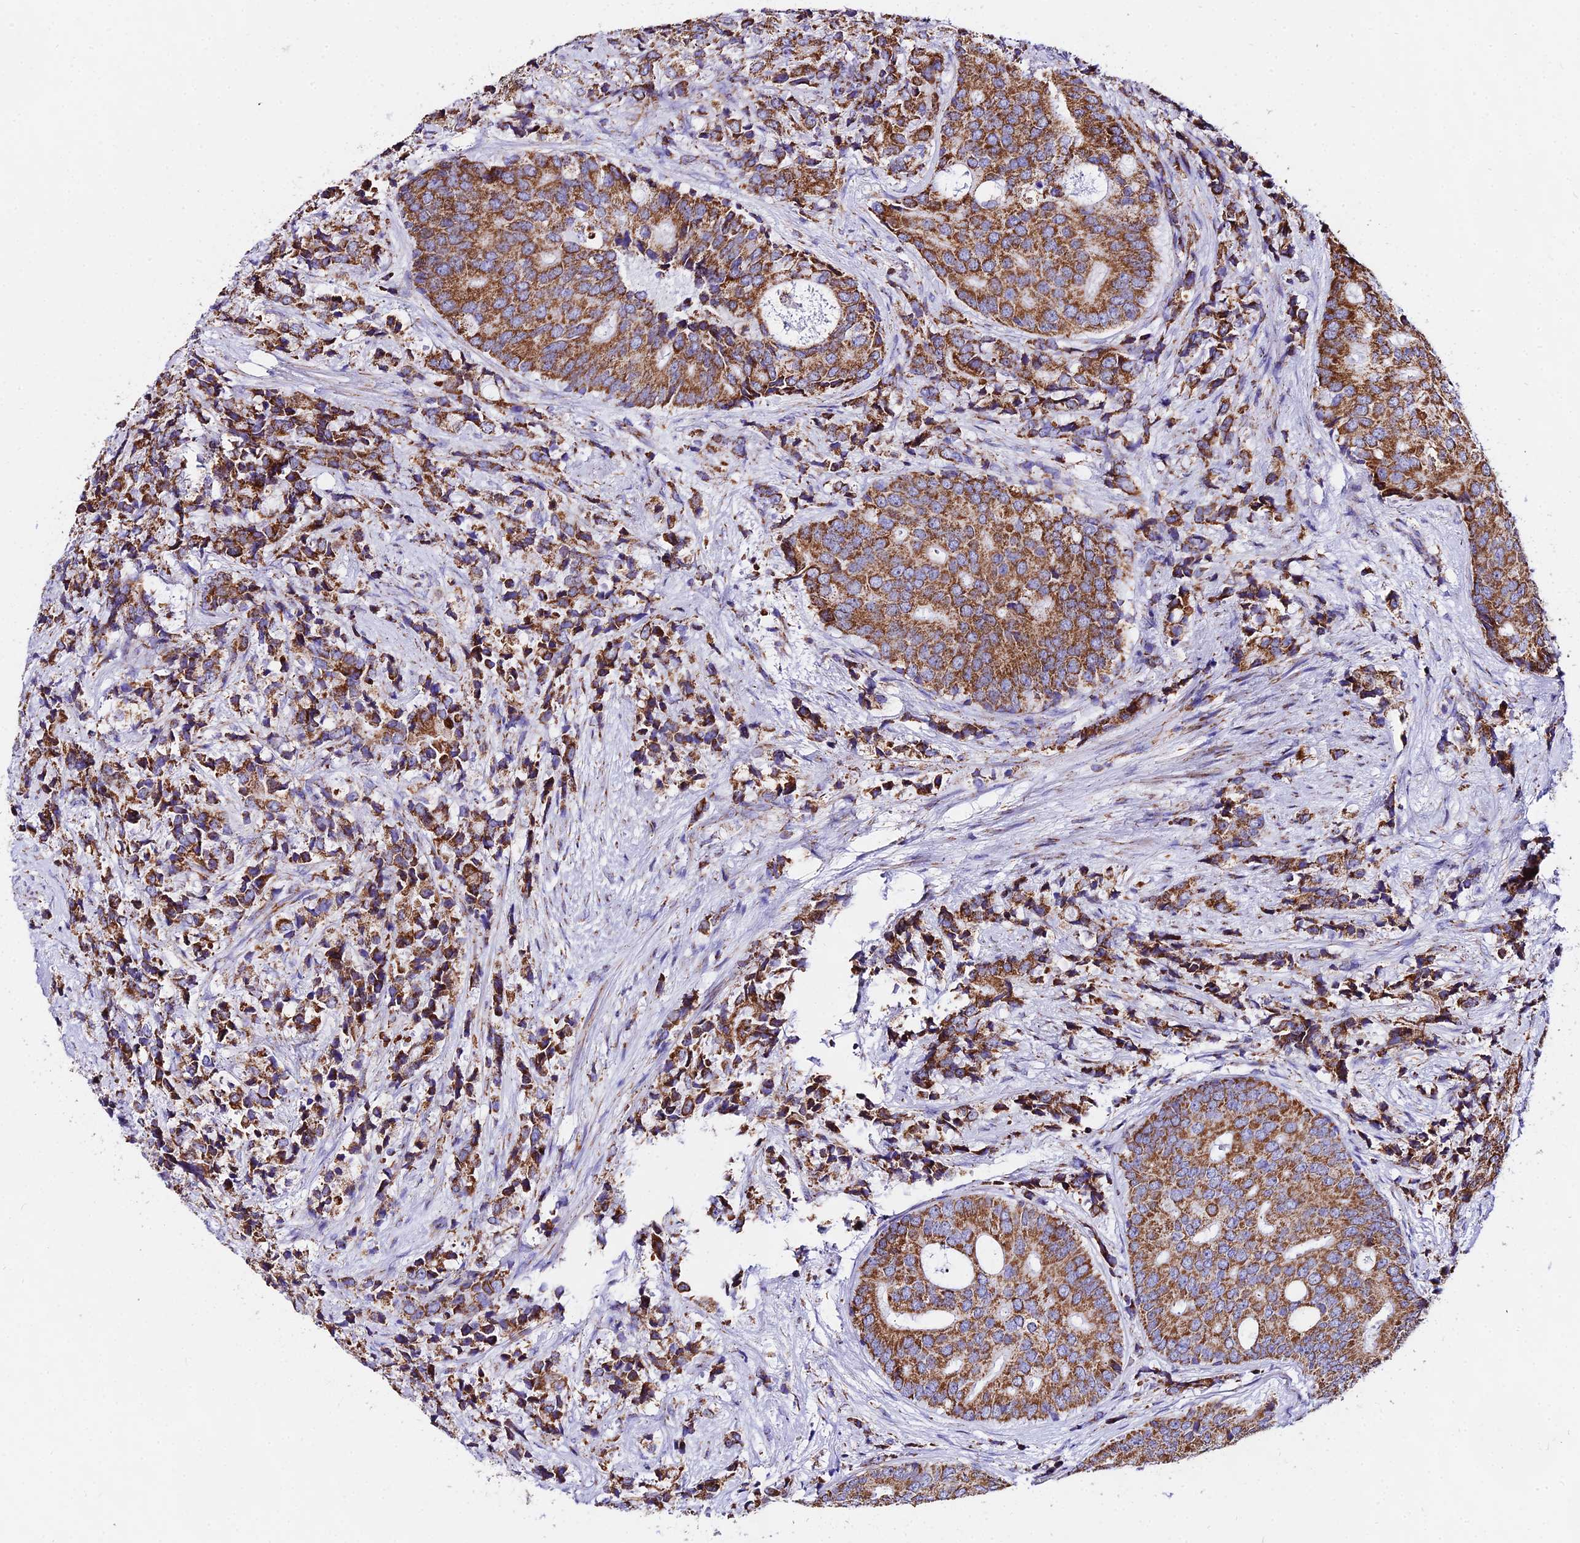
{"staining": {"intensity": "moderate", "quantity": ">75%", "location": "cytoplasmic/membranous"}, "tissue": "prostate cancer", "cell_type": "Tumor cells", "image_type": "cancer", "snomed": [{"axis": "morphology", "description": "Adenocarcinoma, High grade"}, {"axis": "topography", "description": "Prostate"}], "caption": "An image of human prostate adenocarcinoma (high-grade) stained for a protein exhibits moderate cytoplasmic/membranous brown staining in tumor cells. (IHC, brightfield microscopy, high magnification).", "gene": "ATP5PD", "patient": {"sex": "male", "age": 62}}